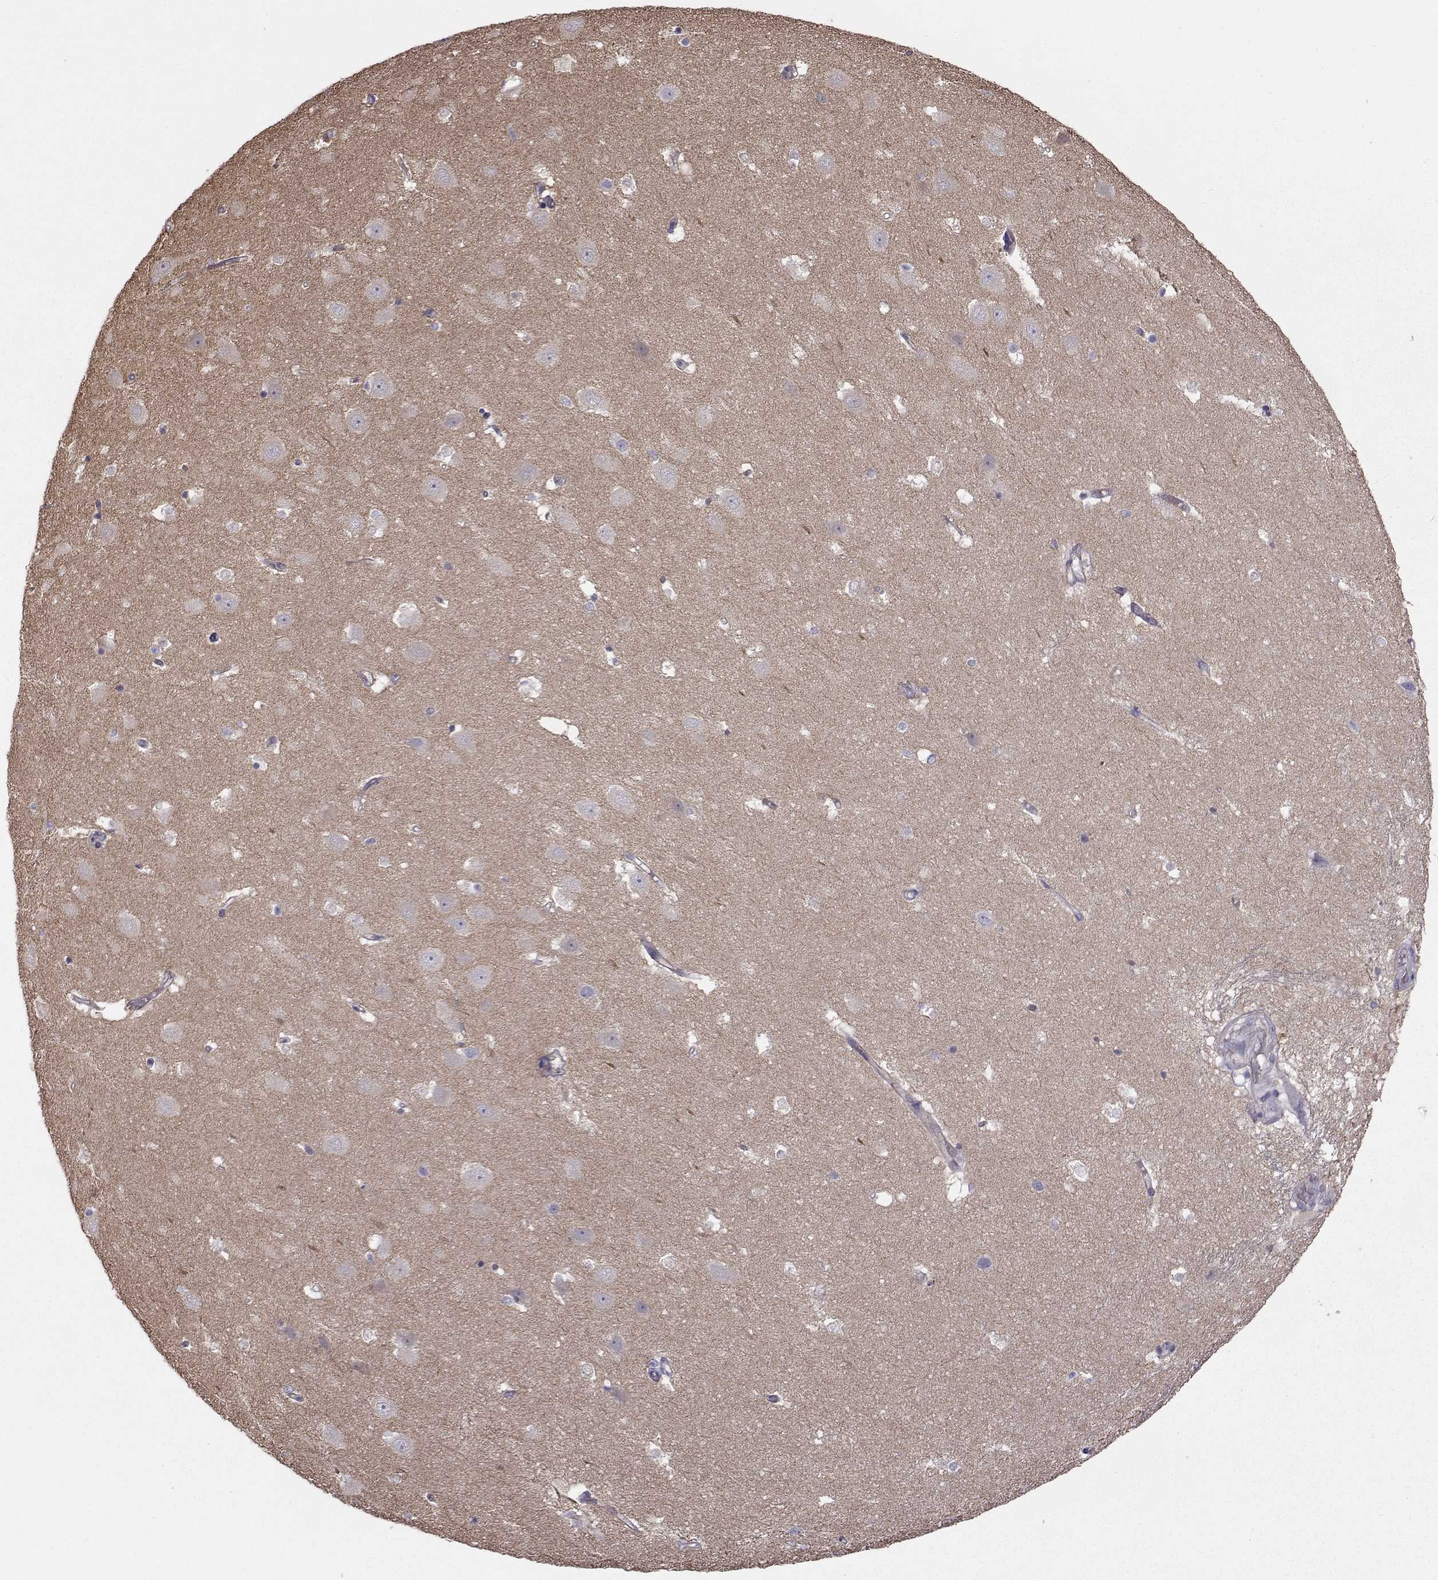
{"staining": {"intensity": "negative", "quantity": "none", "location": "none"}, "tissue": "hippocampus", "cell_type": "Glial cells", "image_type": "normal", "snomed": [{"axis": "morphology", "description": "Normal tissue, NOS"}, {"axis": "topography", "description": "Hippocampus"}], "caption": "This is an immunohistochemistry (IHC) micrograph of normal human hippocampus. There is no expression in glial cells.", "gene": "QPCT", "patient": {"sex": "male", "age": 44}}